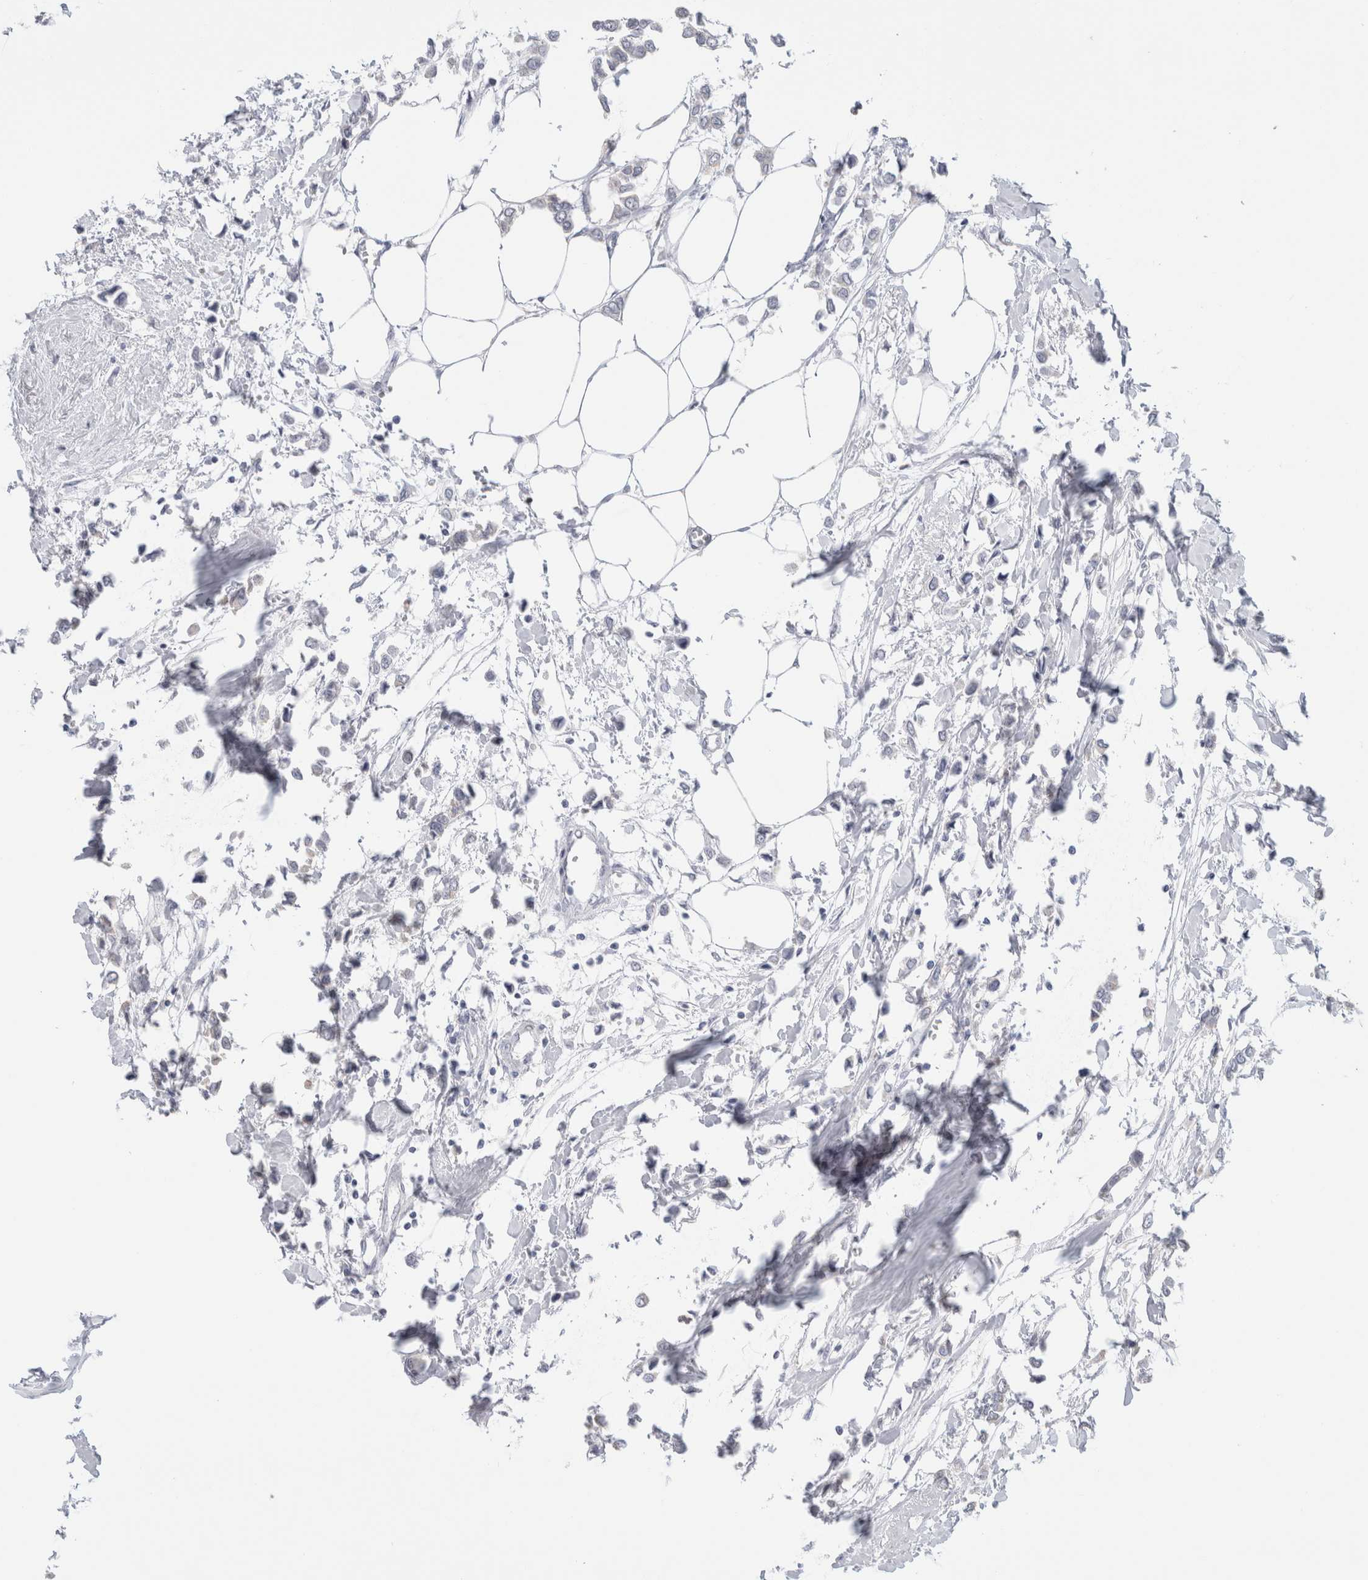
{"staining": {"intensity": "negative", "quantity": "none", "location": "none"}, "tissue": "breast cancer", "cell_type": "Tumor cells", "image_type": "cancer", "snomed": [{"axis": "morphology", "description": "Lobular carcinoma"}, {"axis": "topography", "description": "Breast"}], "caption": "This is an IHC image of human breast cancer (lobular carcinoma). There is no expression in tumor cells.", "gene": "NDOR1", "patient": {"sex": "female", "age": 51}}